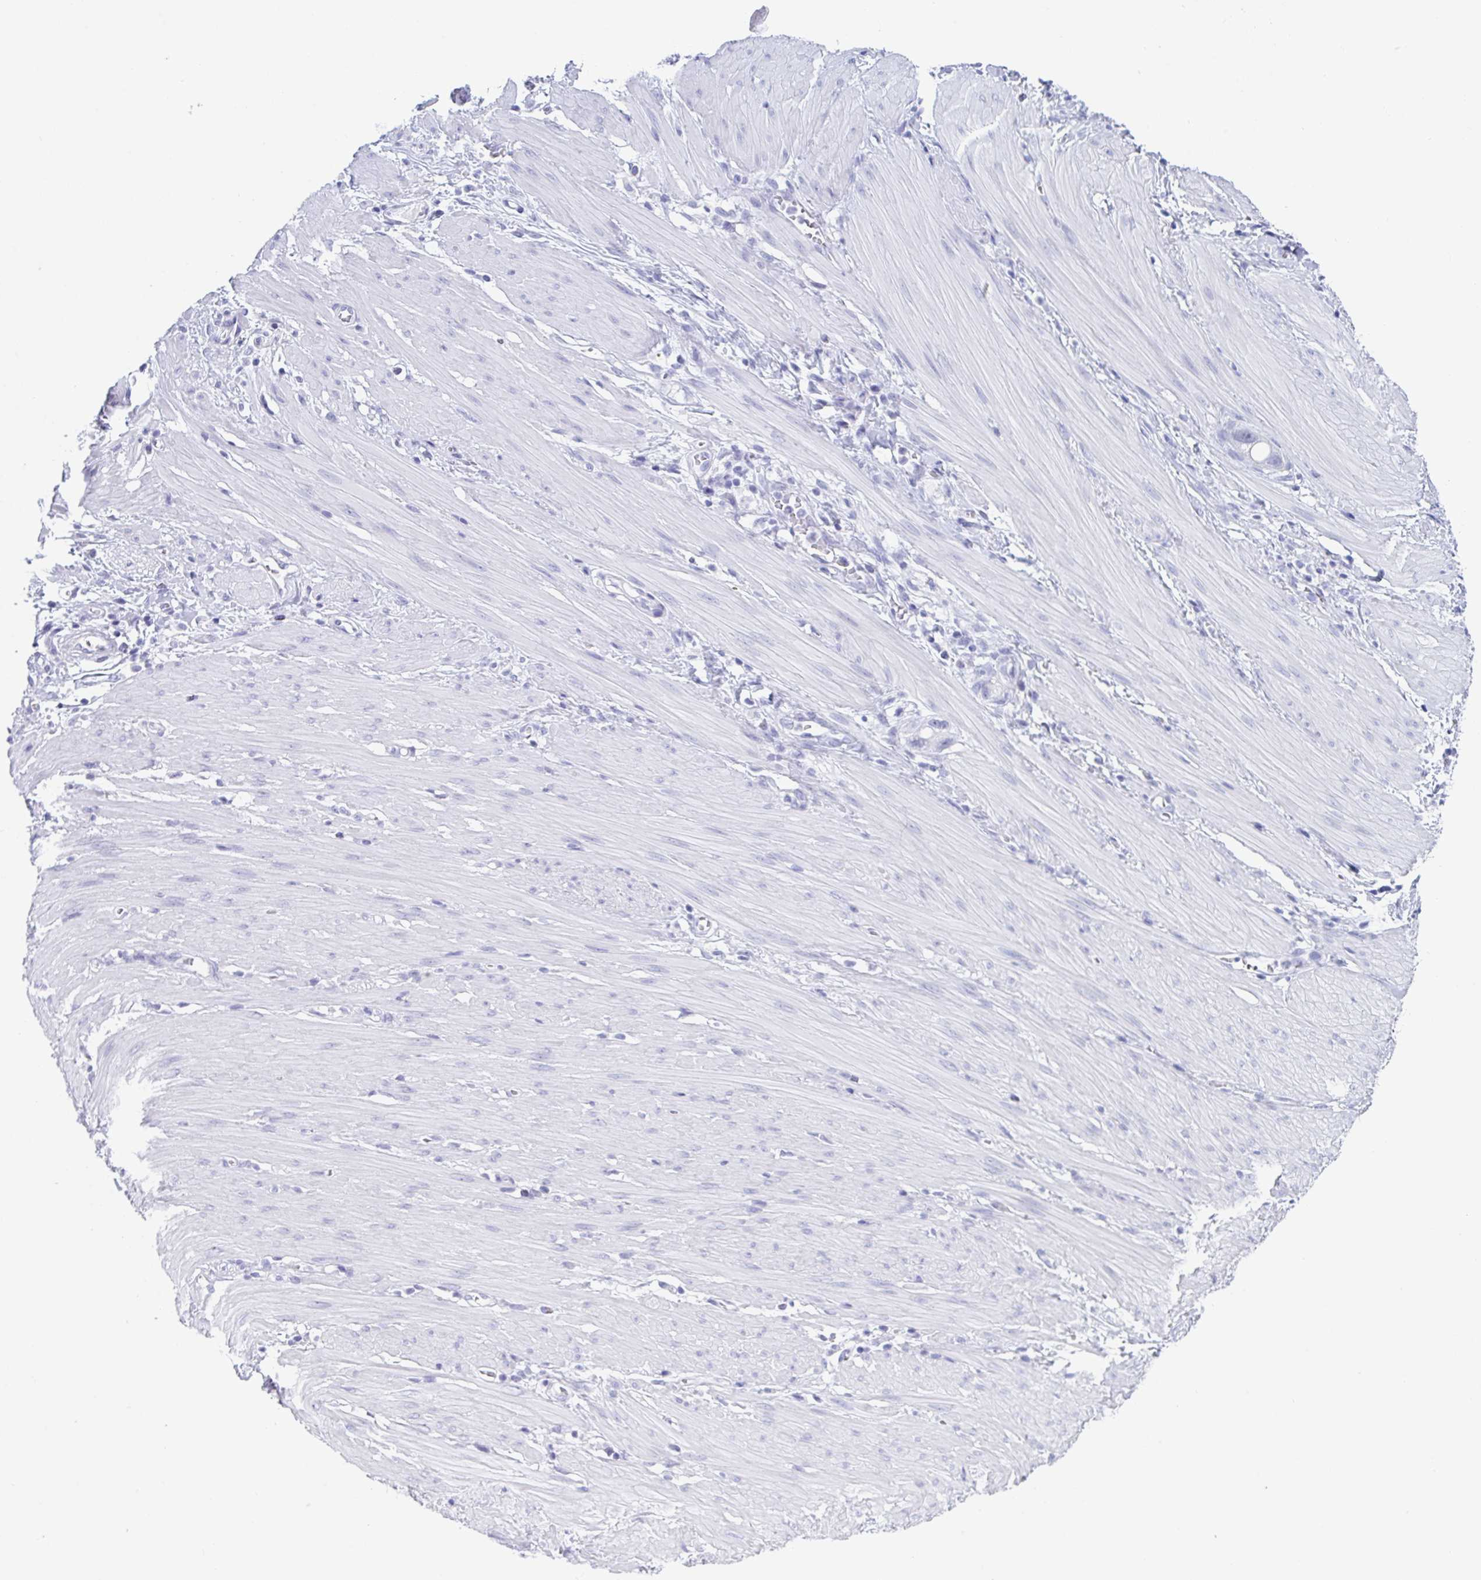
{"staining": {"intensity": "negative", "quantity": "none", "location": "none"}, "tissue": "stomach cancer", "cell_type": "Tumor cells", "image_type": "cancer", "snomed": [{"axis": "morphology", "description": "Adenocarcinoma, NOS"}, {"axis": "topography", "description": "Stomach"}, {"axis": "topography", "description": "Stomach, lower"}], "caption": "Image shows no significant protein expression in tumor cells of stomach adenocarcinoma.", "gene": "CDX4", "patient": {"sex": "female", "age": 48}}